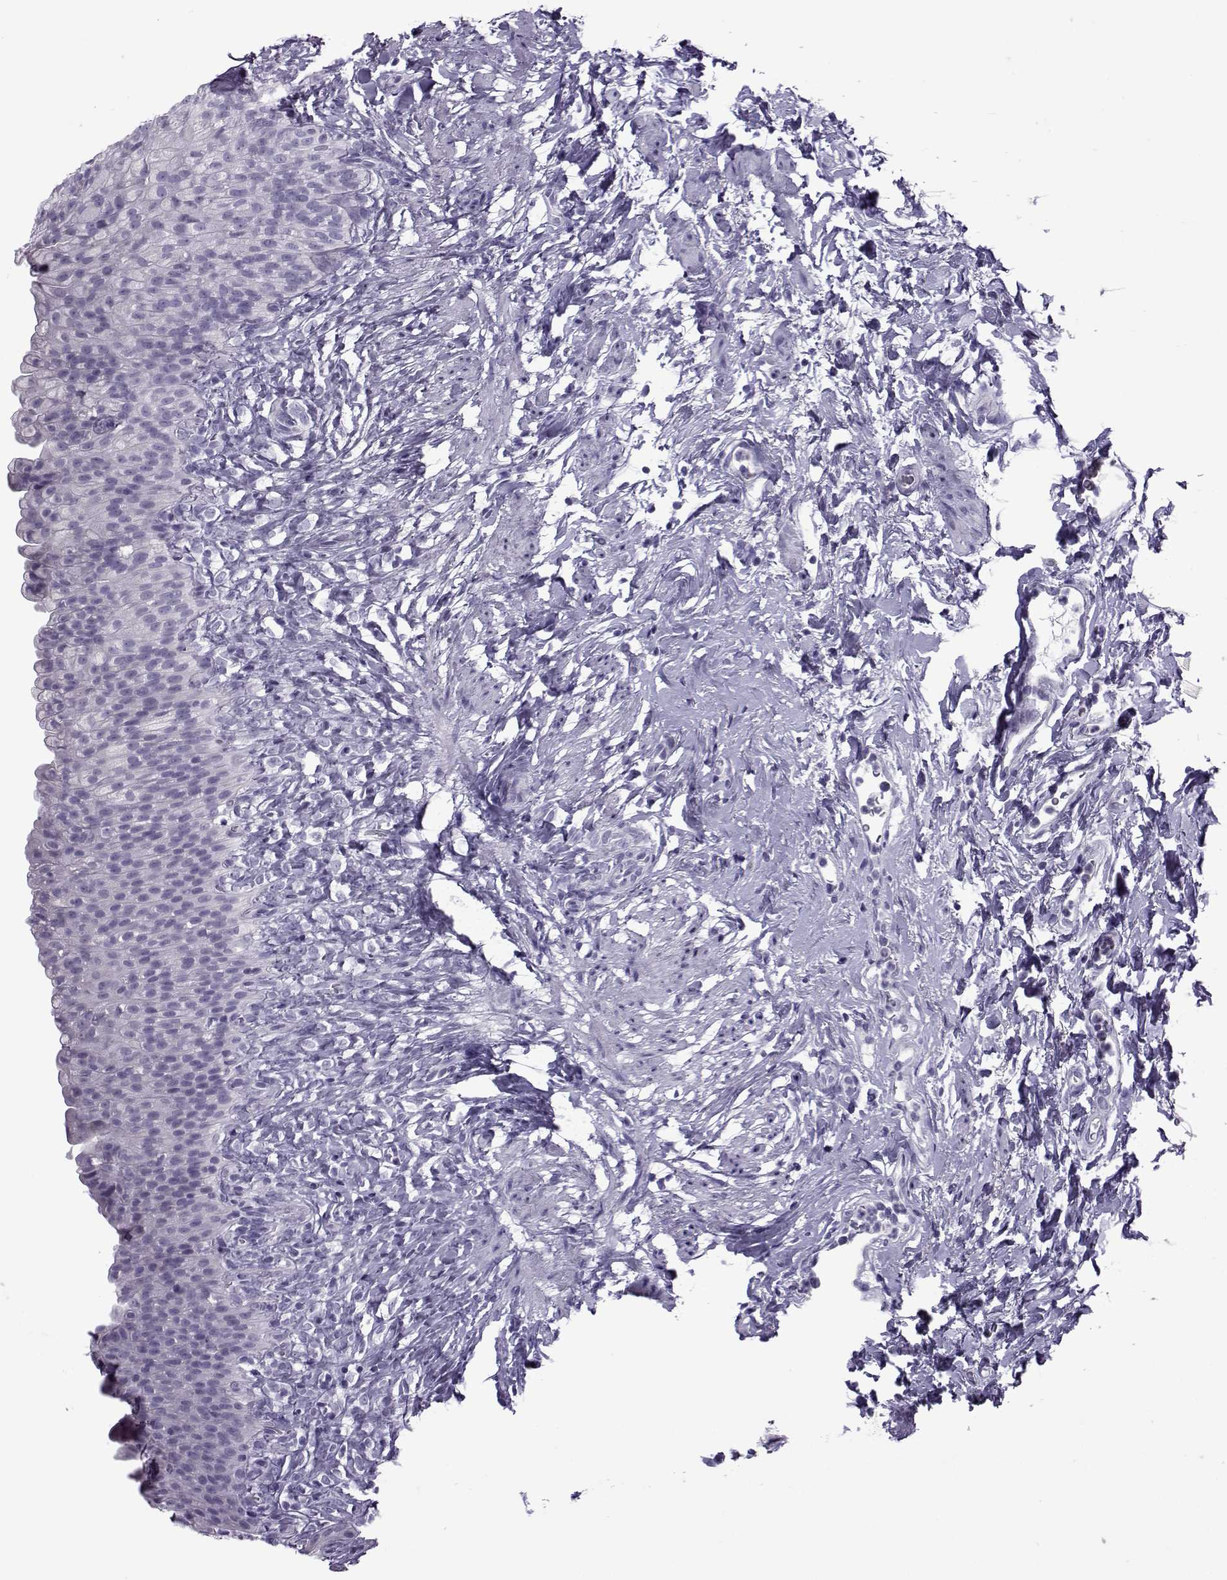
{"staining": {"intensity": "negative", "quantity": "none", "location": "none"}, "tissue": "urinary bladder", "cell_type": "Urothelial cells", "image_type": "normal", "snomed": [{"axis": "morphology", "description": "Normal tissue, NOS"}, {"axis": "topography", "description": "Urinary bladder"}], "caption": "Urothelial cells show no significant protein positivity in benign urinary bladder. Nuclei are stained in blue.", "gene": "OIP5", "patient": {"sex": "male", "age": 76}}